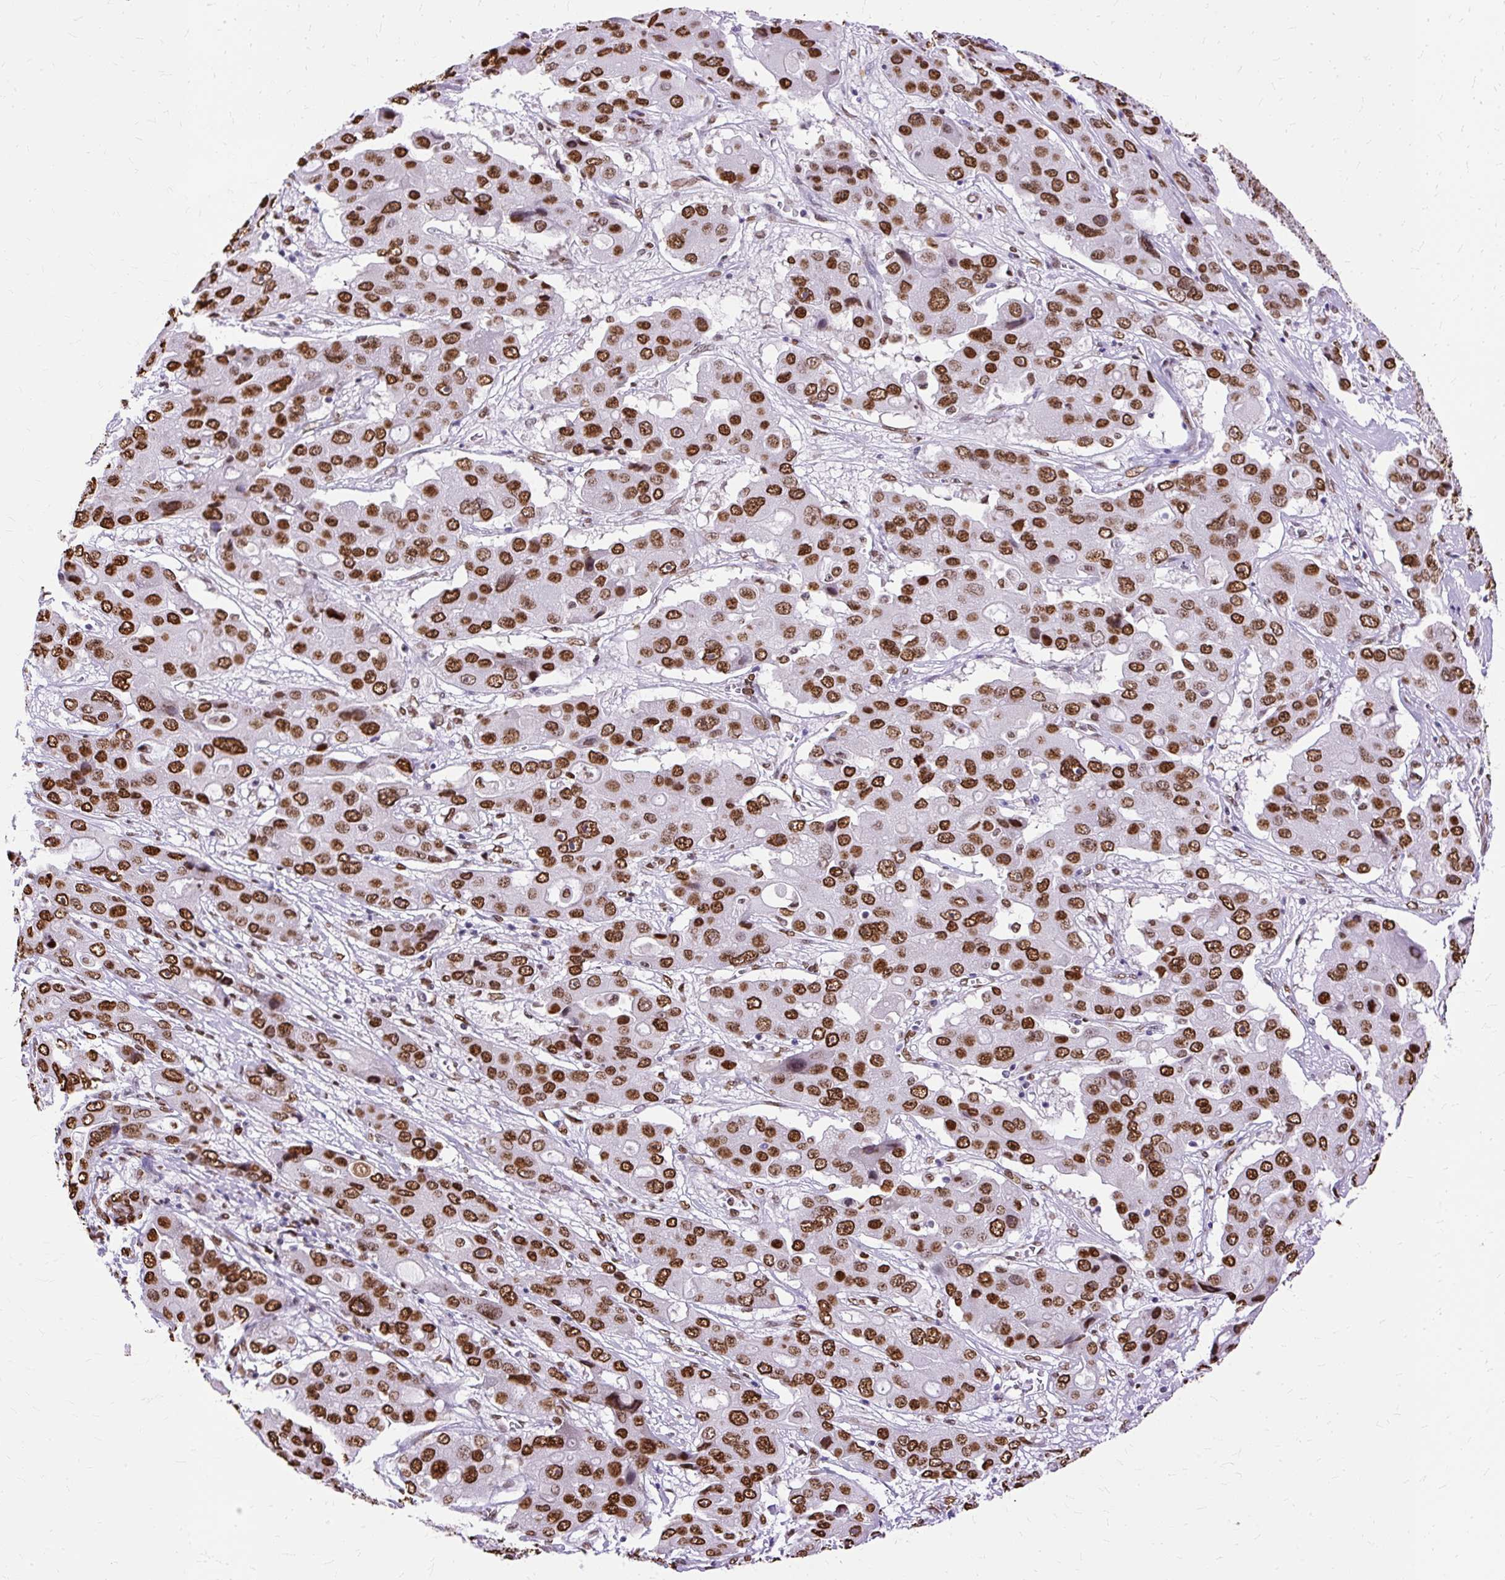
{"staining": {"intensity": "strong", "quantity": ">75%", "location": "nuclear"}, "tissue": "liver cancer", "cell_type": "Tumor cells", "image_type": "cancer", "snomed": [{"axis": "morphology", "description": "Cholangiocarcinoma"}, {"axis": "topography", "description": "Liver"}], "caption": "Immunohistochemistry photomicrograph of neoplastic tissue: liver cancer stained using immunohistochemistry (IHC) exhibits high levels of strong protein expression localized specifically in the nuclear of tumor cells, appearing as a nuclear brown color.", "gene": "TMEM184C", "patient": {"sex": "male", "age": 67}}